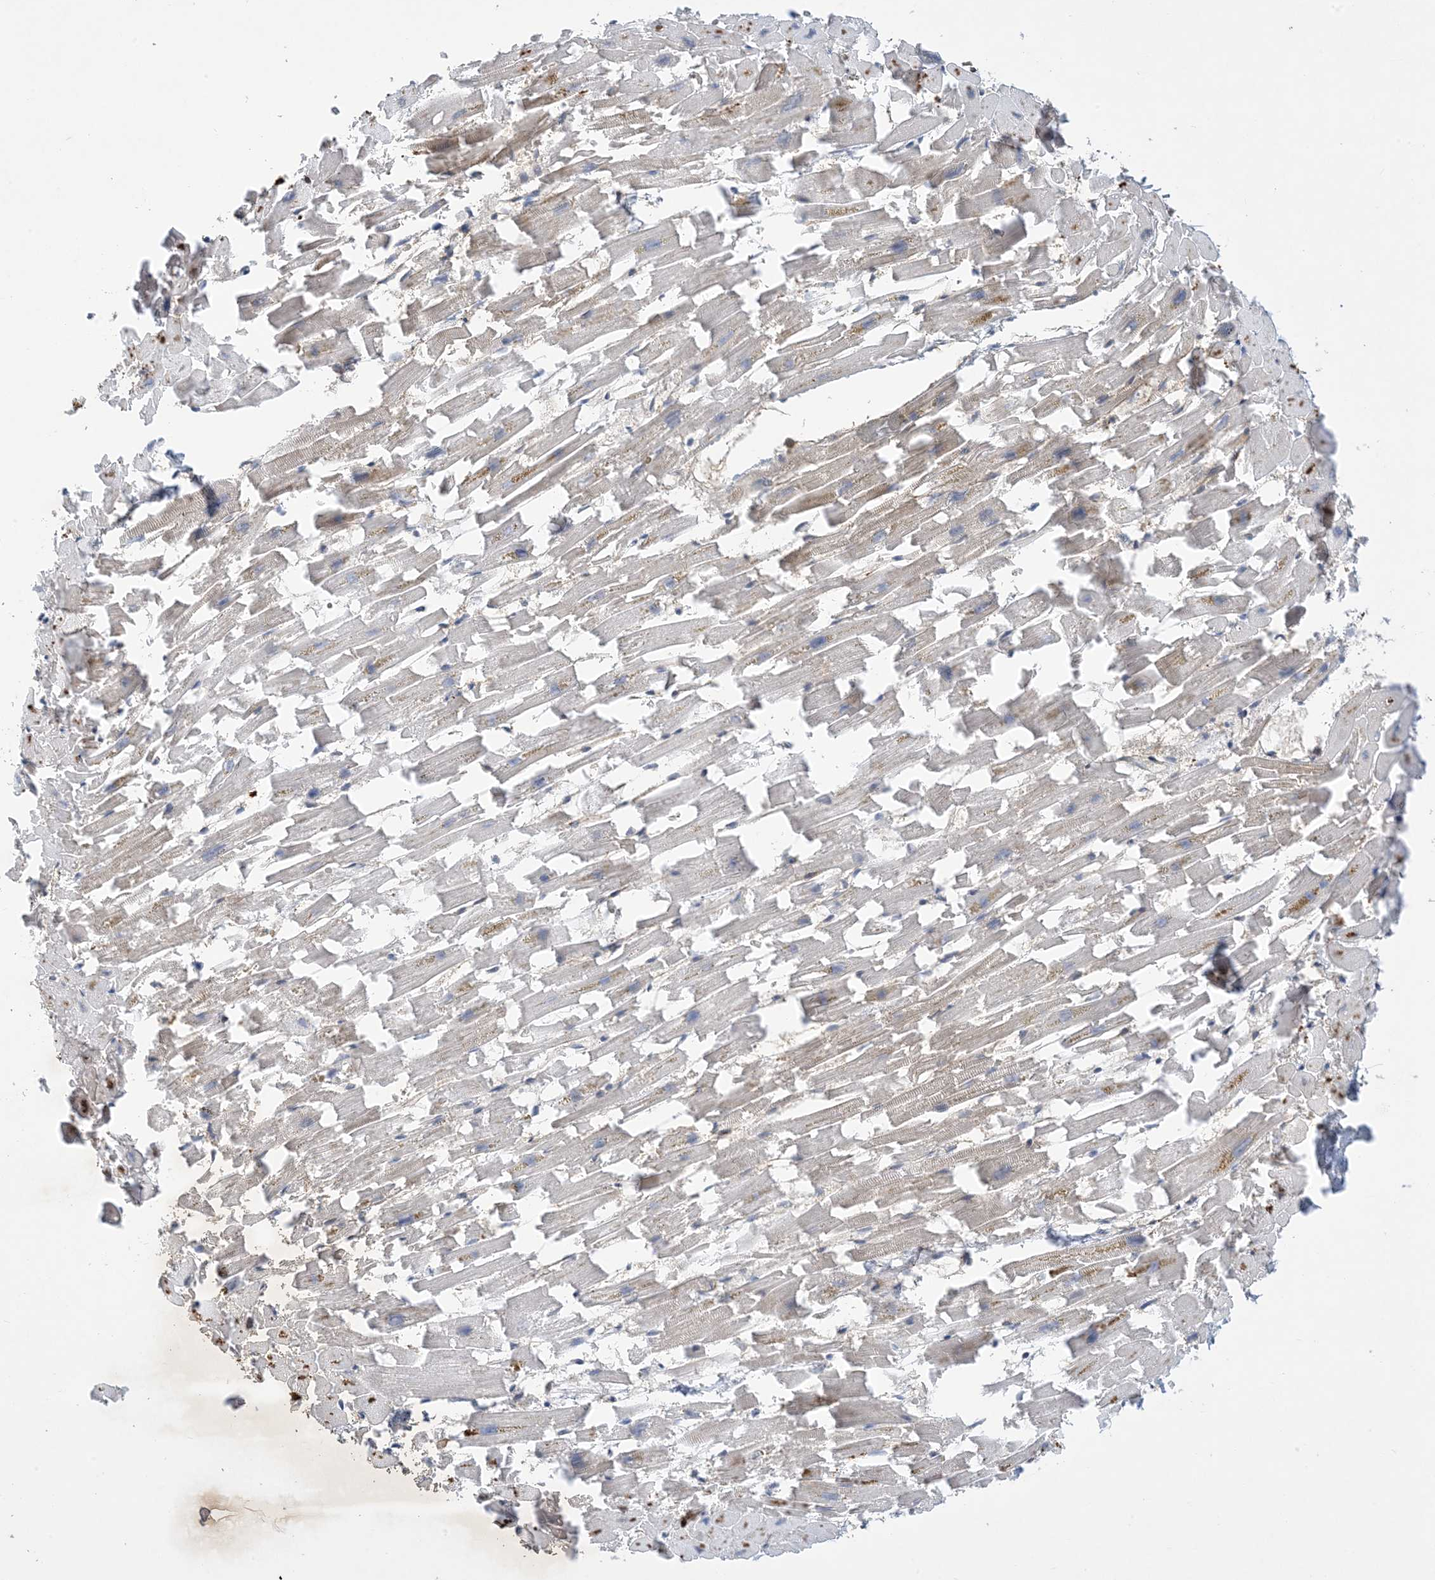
{"staining": {"intensity": "negative", "quantity": "none", "location": "none"}, "tissue": "heart muscle", "cell_type": "Cardiomyocytes", "image_type": "normal", "snomed": [{"axis": "morphology", "description": "Normal tissue, NOS"}, {"axis": "topography", "description": "Heart"}], "caption": "Immunohistochemistry histopathology image of benign human heart muscle stained for a protein (brown), which exhibits no staining in cardiomyocytes. (DAB (3,3'-diaminobenzidine) immunohistochemistry (IHC) with hematoxylin counter stain).", "gene": "AK9", "patient": {"sex": "female", "age": 64}}